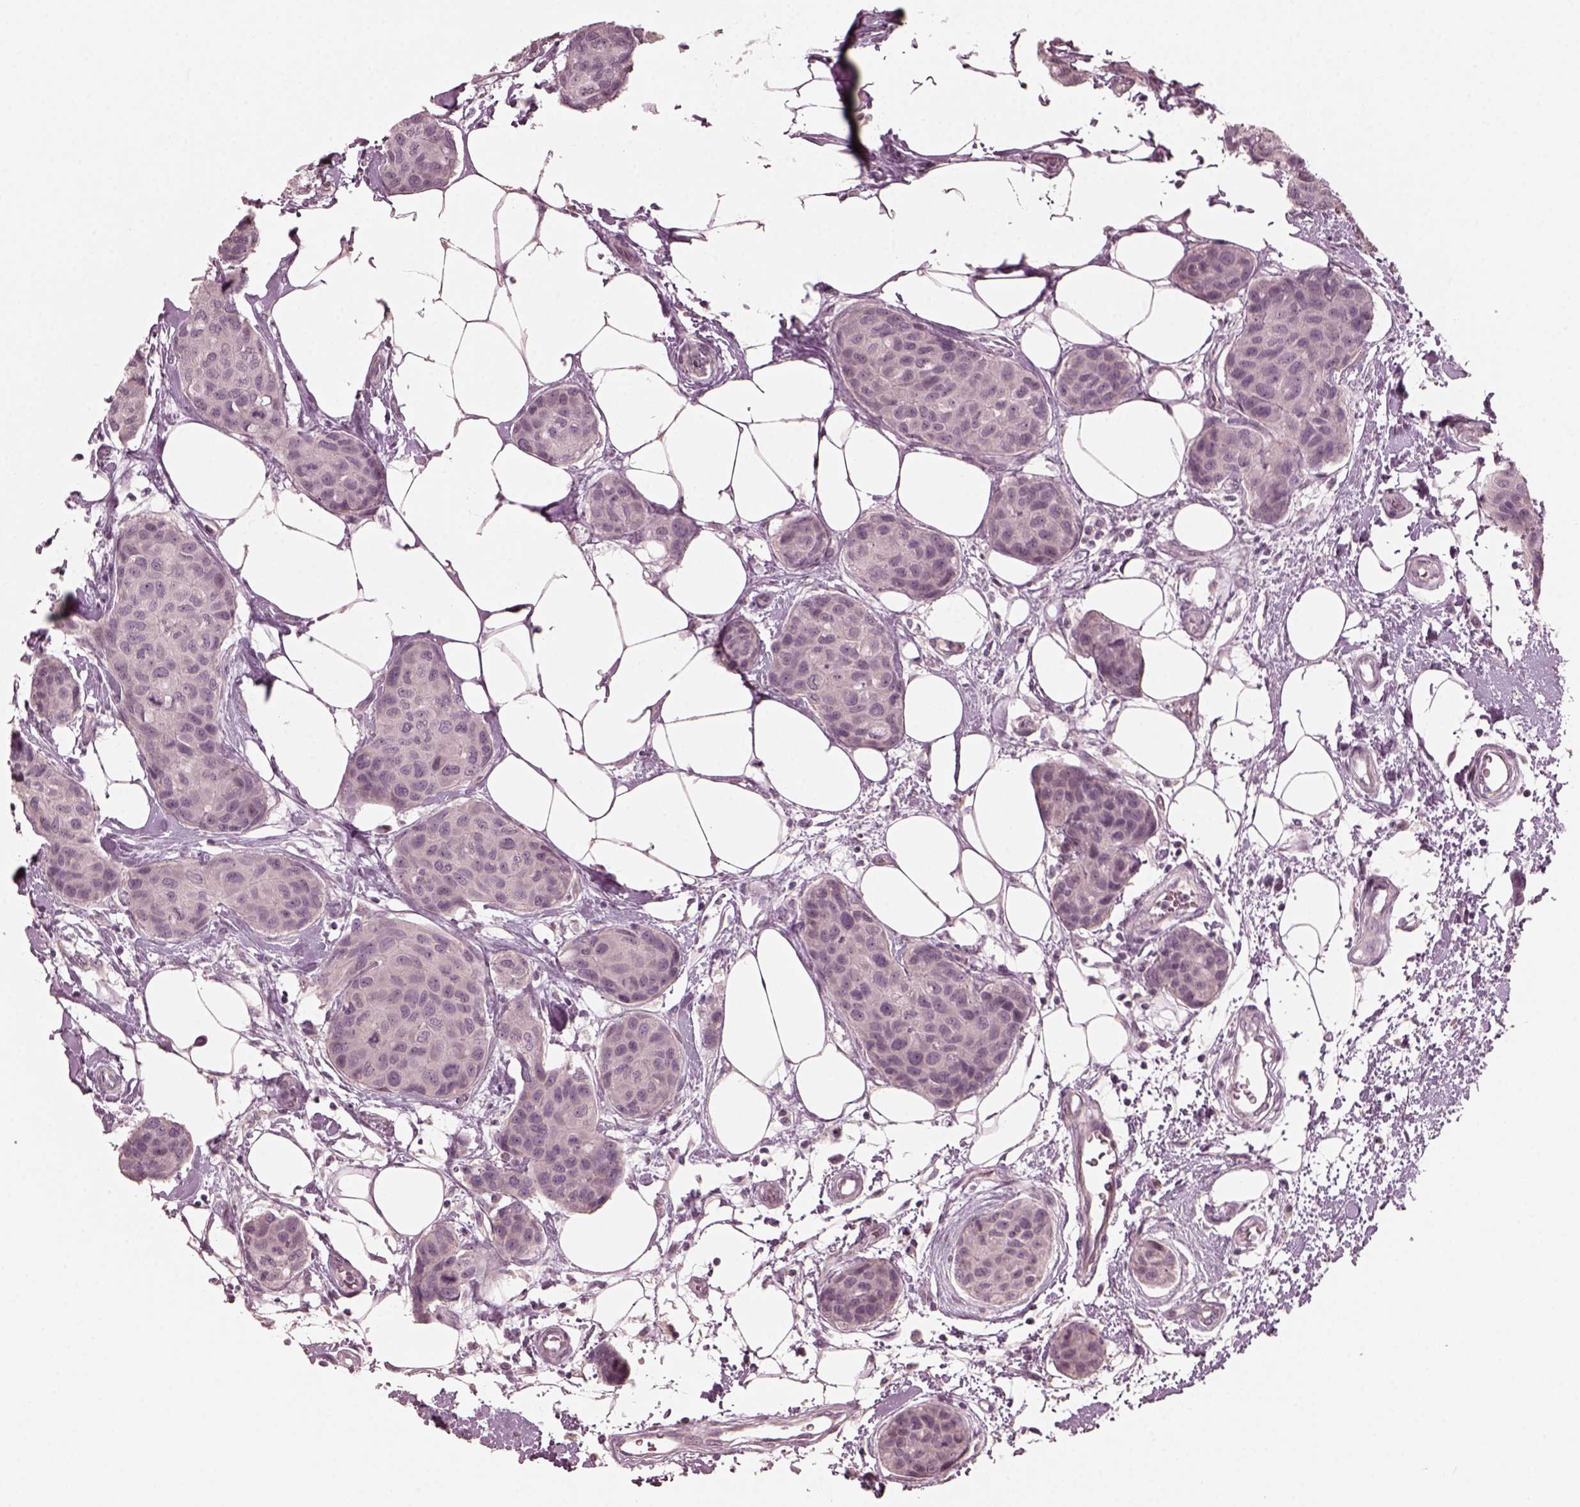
{"staining": {"intensity": "negative", "quantity": "none", "location": "none"}, "tissue": "breast cancer", "cell_type": "Tumor cells", "image_type": "cancer", "snomed": [{"axis": "morphology", "description": "Duct carcinoma"}, {"axis": "topography", "description": "Breast"}], "caption": "An immunohistochemistry photomicrograph of breast intraductal carcinoma is shown. There is no staining in tumor cells of breast intraductal carcinoma.", "gene": "RGS7", "patient": {"sex": "female", "age": 80}}